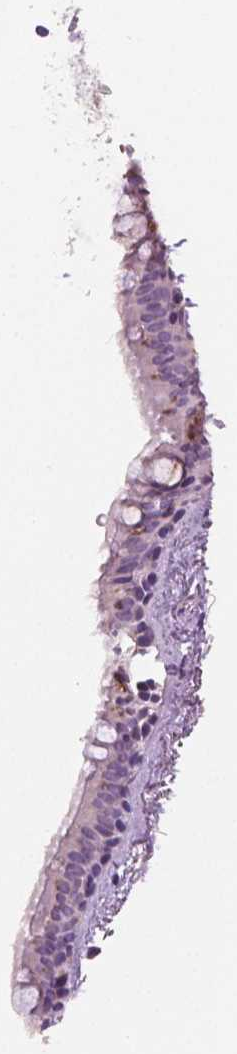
{"staining": {"intensity": "moderate", "quantity": "25%-75%", "location": "cytoplasmic/membranous"}, "tissue": "bronchus", "cell_type": "Respiratory epithelial cells", "image_type": "normal", "snomed": [{"axis": "morphology", "description": "Normal tissue, NOS"}, {"axis": "topography", "description": "Bronchus"}], "caption": "Immunohistochemical staining of unremarkable bronchus exhibits 25%-75% levels of moderate cytoplasmic/membranous protein positivity in approximately 25%-75% of respiratory epithelial cells. The staining is performed using DAB (3,3'-diaminobenzidine) brown chromogen to label protein expression. The nuclei are counter-stained blue using hematoxylin.", "gene": "GRIN2A", "patient": {"sex": "female", "age": 61}}